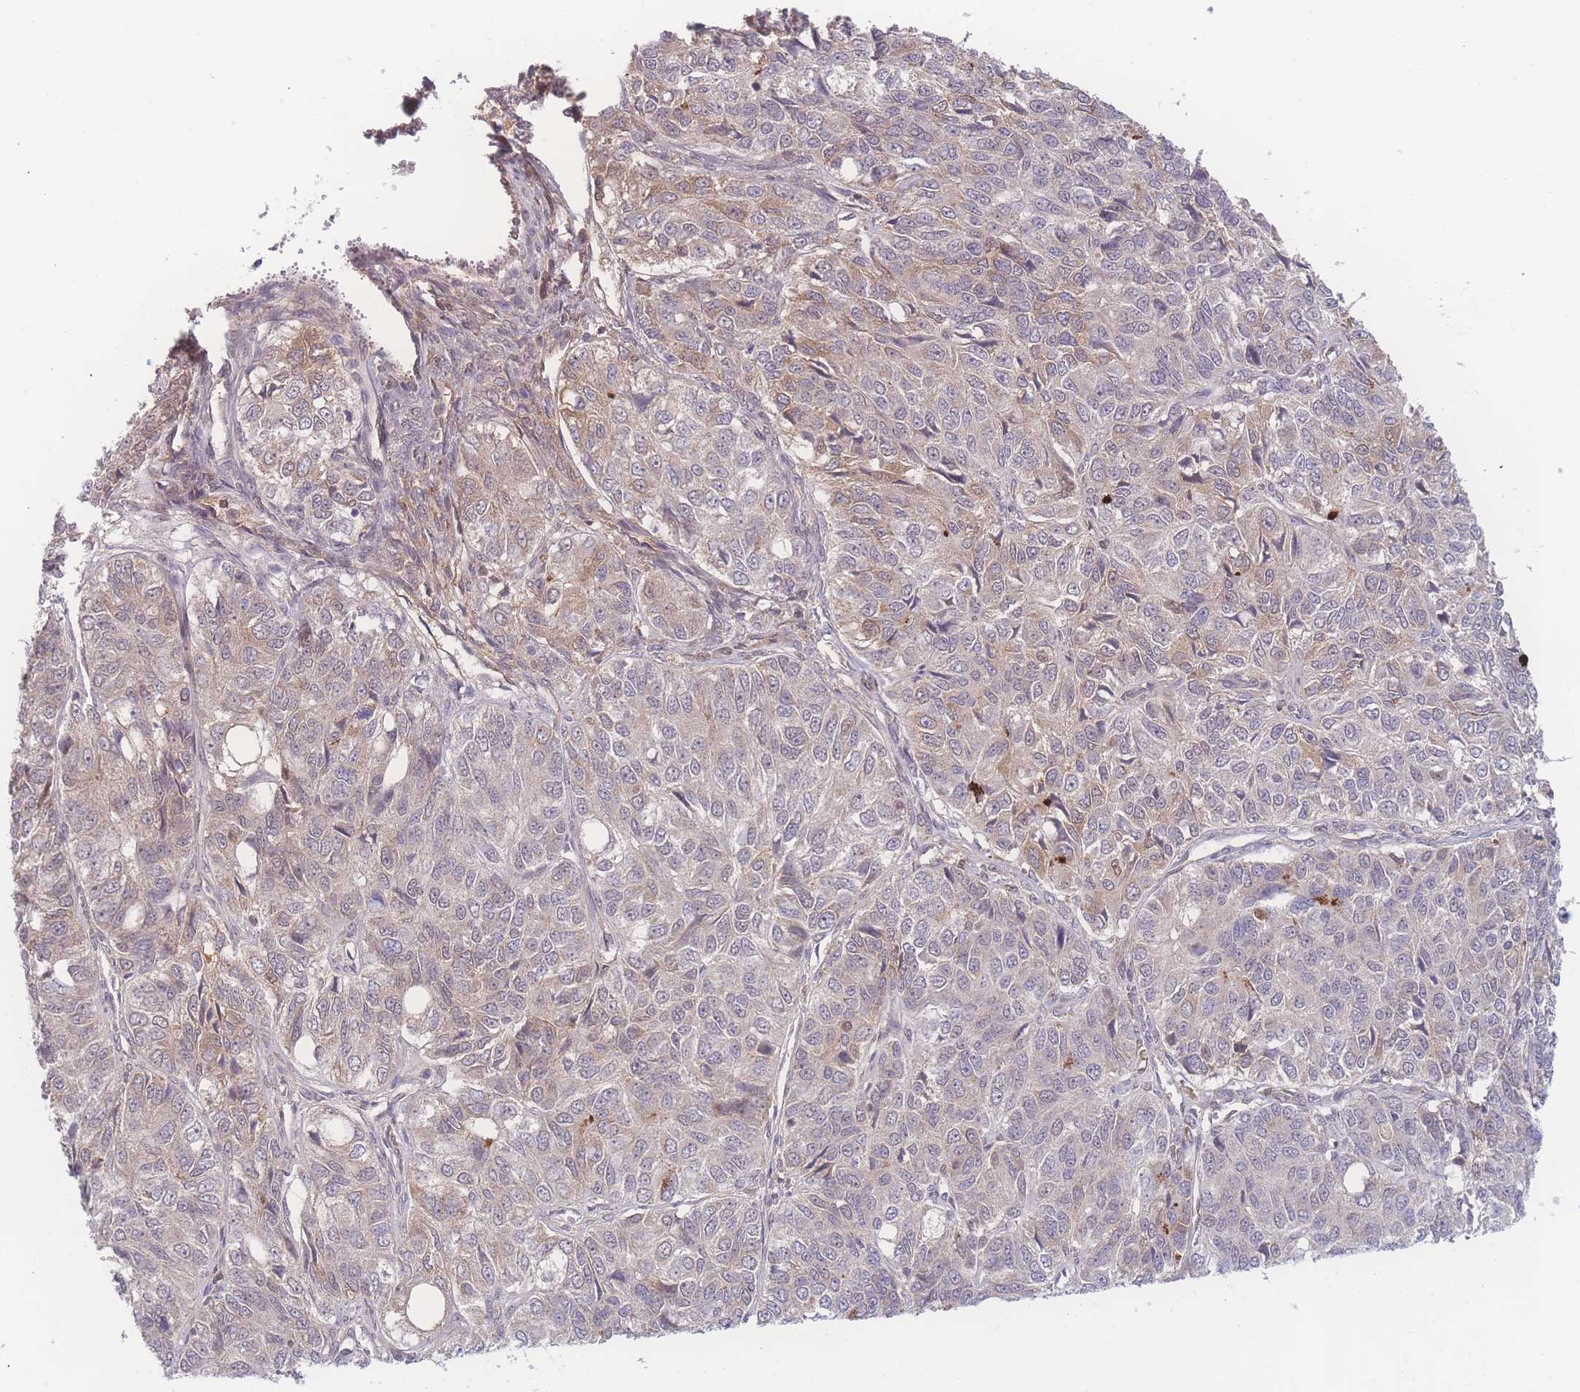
{"staining": {"intensity": "weak", "quantity": "<25%", "location": "cytoplasmic/membranous"}, "tissue": "ovarian cancer", "cell_type": "Tumor cells", "image_type": "cancer", "snomed": [{"axis": "morphology", "description": "Carcinoma, endometroid"}, {"axis": "topography", "description": "Ovary"}], "caption": "DAB (3,3'-diaminobenzidine) immunohistochemical staining of ovarian cancer exhibits no significant staining in tumor cells.", "gene": "RAVER1", "patient": {"sex": "female", "age": 51}}